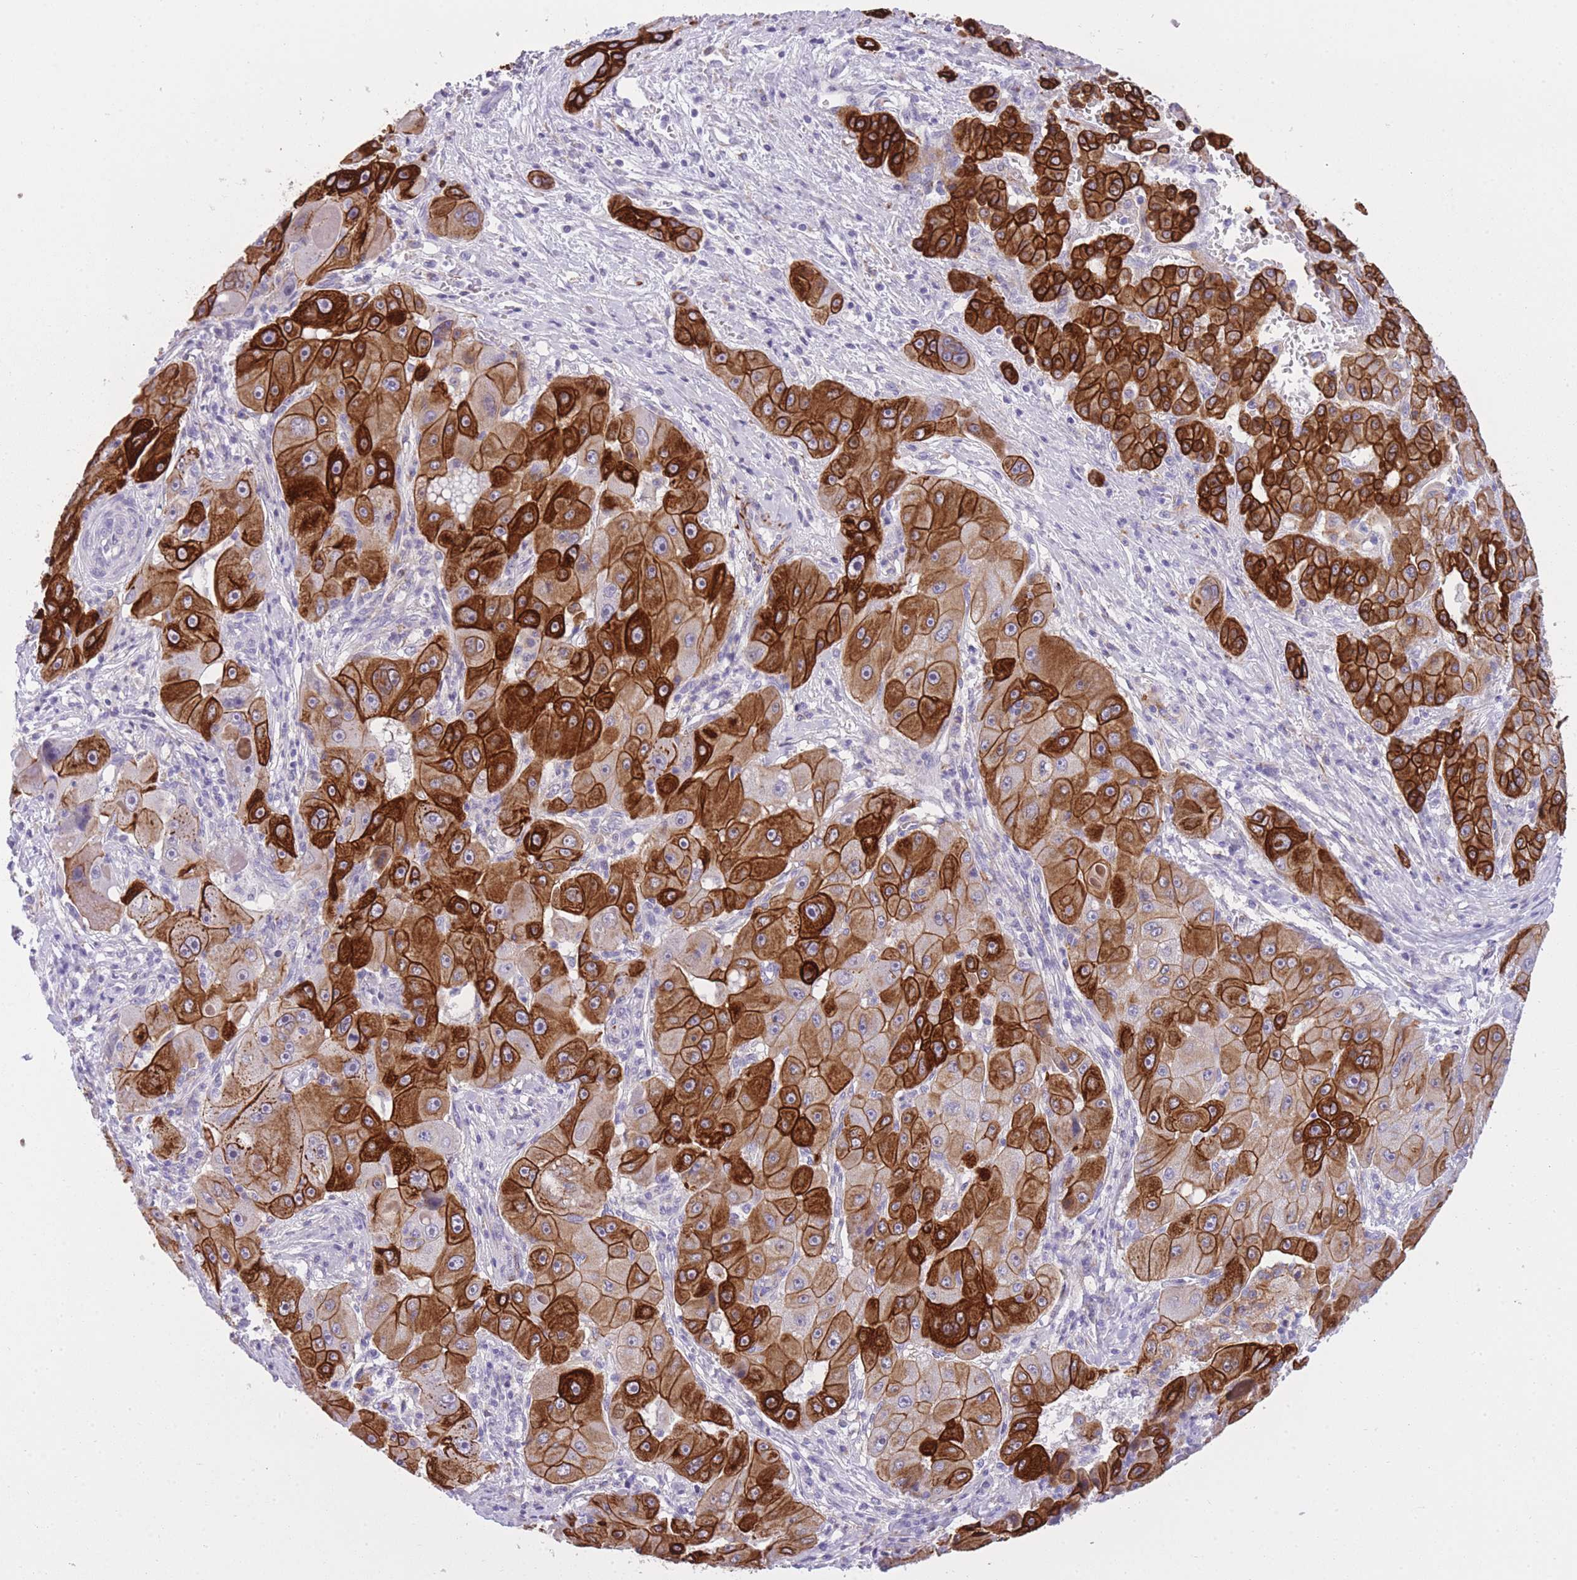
{"staining": {"intensity": "strong", "quantity": ">75%", "location": "cytoplasmic/membranous"}, "tissue": "liver cancer", "cell_type": "Tumor cells", "image_type": "cancer", "snomed": [{"axis": "morphology", "description": "Carcinoma, Hepatocellular, NOS"}, {"axis": "topography", "description": "Liver"}], "caption": "A brown stain shows strong cytoplasmic/membranous staining of a protein in human hepatocellular carcinoma (liver) tumor cells. (Stains: DAB (3,3'-diaminobenzidine) in brown, nuclei in blue, Microscopy: brightfield microscopy at high magnification).", "gene": "RADX", "patient": {"sex": "male", "age": 76}}